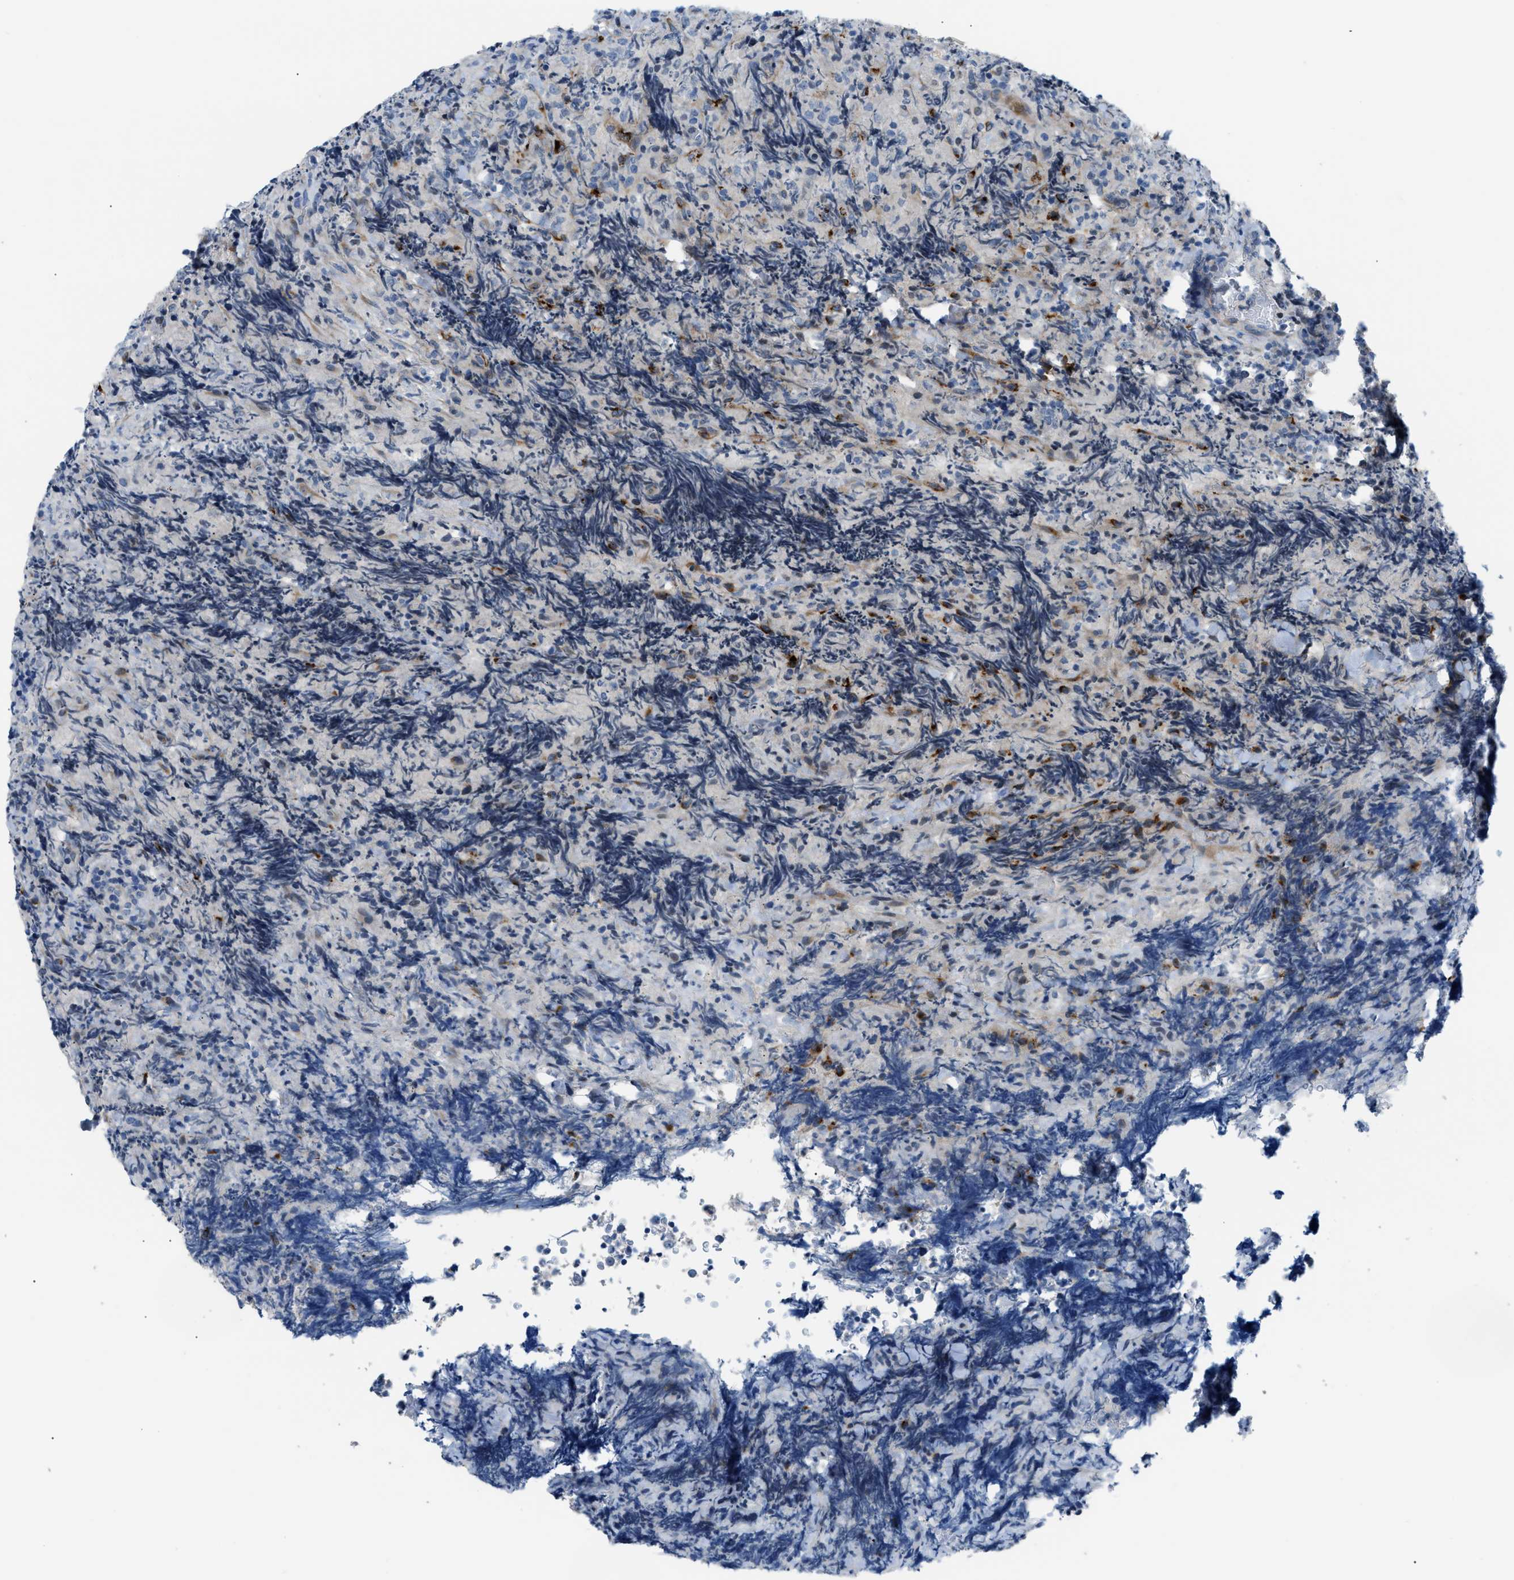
{"staining": {"intensity": "negative", "quantity": "none", "location": "none"}, "tissue": "lymphoma", "cell_type": "Tumor cells", "image_type": "cancer", "snomed": [{"axis": "morphology", "description": "Malignant lymphoma, non-Hodgkin's type, High grade"}, {"axis": "topography", "description": "Tonsil"}], "caption": "Immunohistochemistry histopathology image of lymphoma stained for a protein (brown), which reveals no expression in tumor cells.", "gene": "FDCSP", "patient": {"sex": "female", "age": 36}}